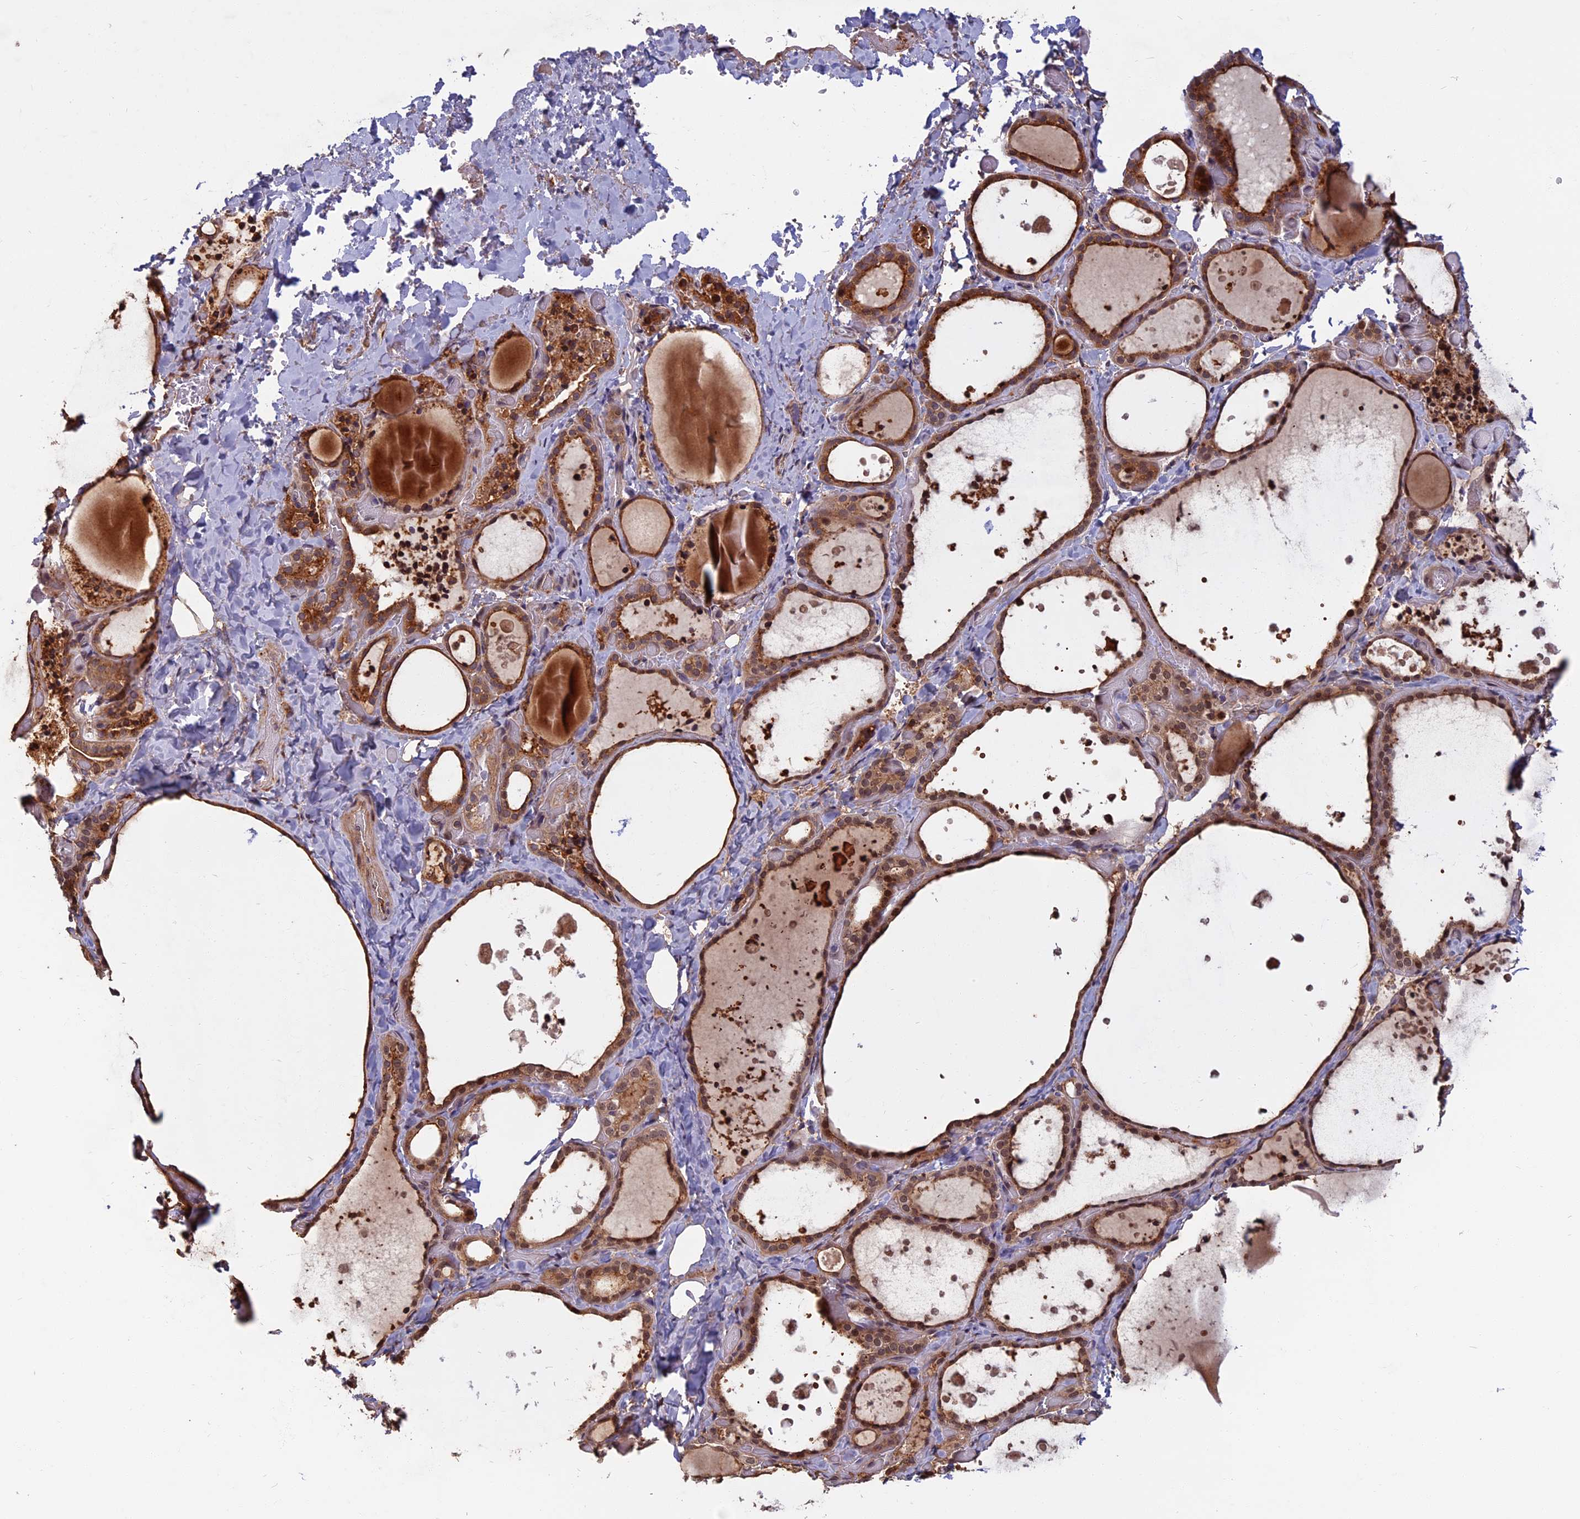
{"staining": {"intensity": "moderate", "quantity": ">75%", "location": "cytoplasmic/membranous,nuclear"}, "tissue": "thyroid gland", "cell_type": "Glandular cells", "image_type": "normal", "snomed": [{"axis": "morphology", "description": "Normal tissue, NOS"}, {"axis": "topography", "description": "Thyroid gland"}], "caption": "IHC of unremarkable human thyroid gland displays medium levels of moderate cytoplasmic/membranous,nuclear positivity in approximately >75% of glandular cells.", "gene": "SPG11", "patient": {"sex": "female", "age": 44}}